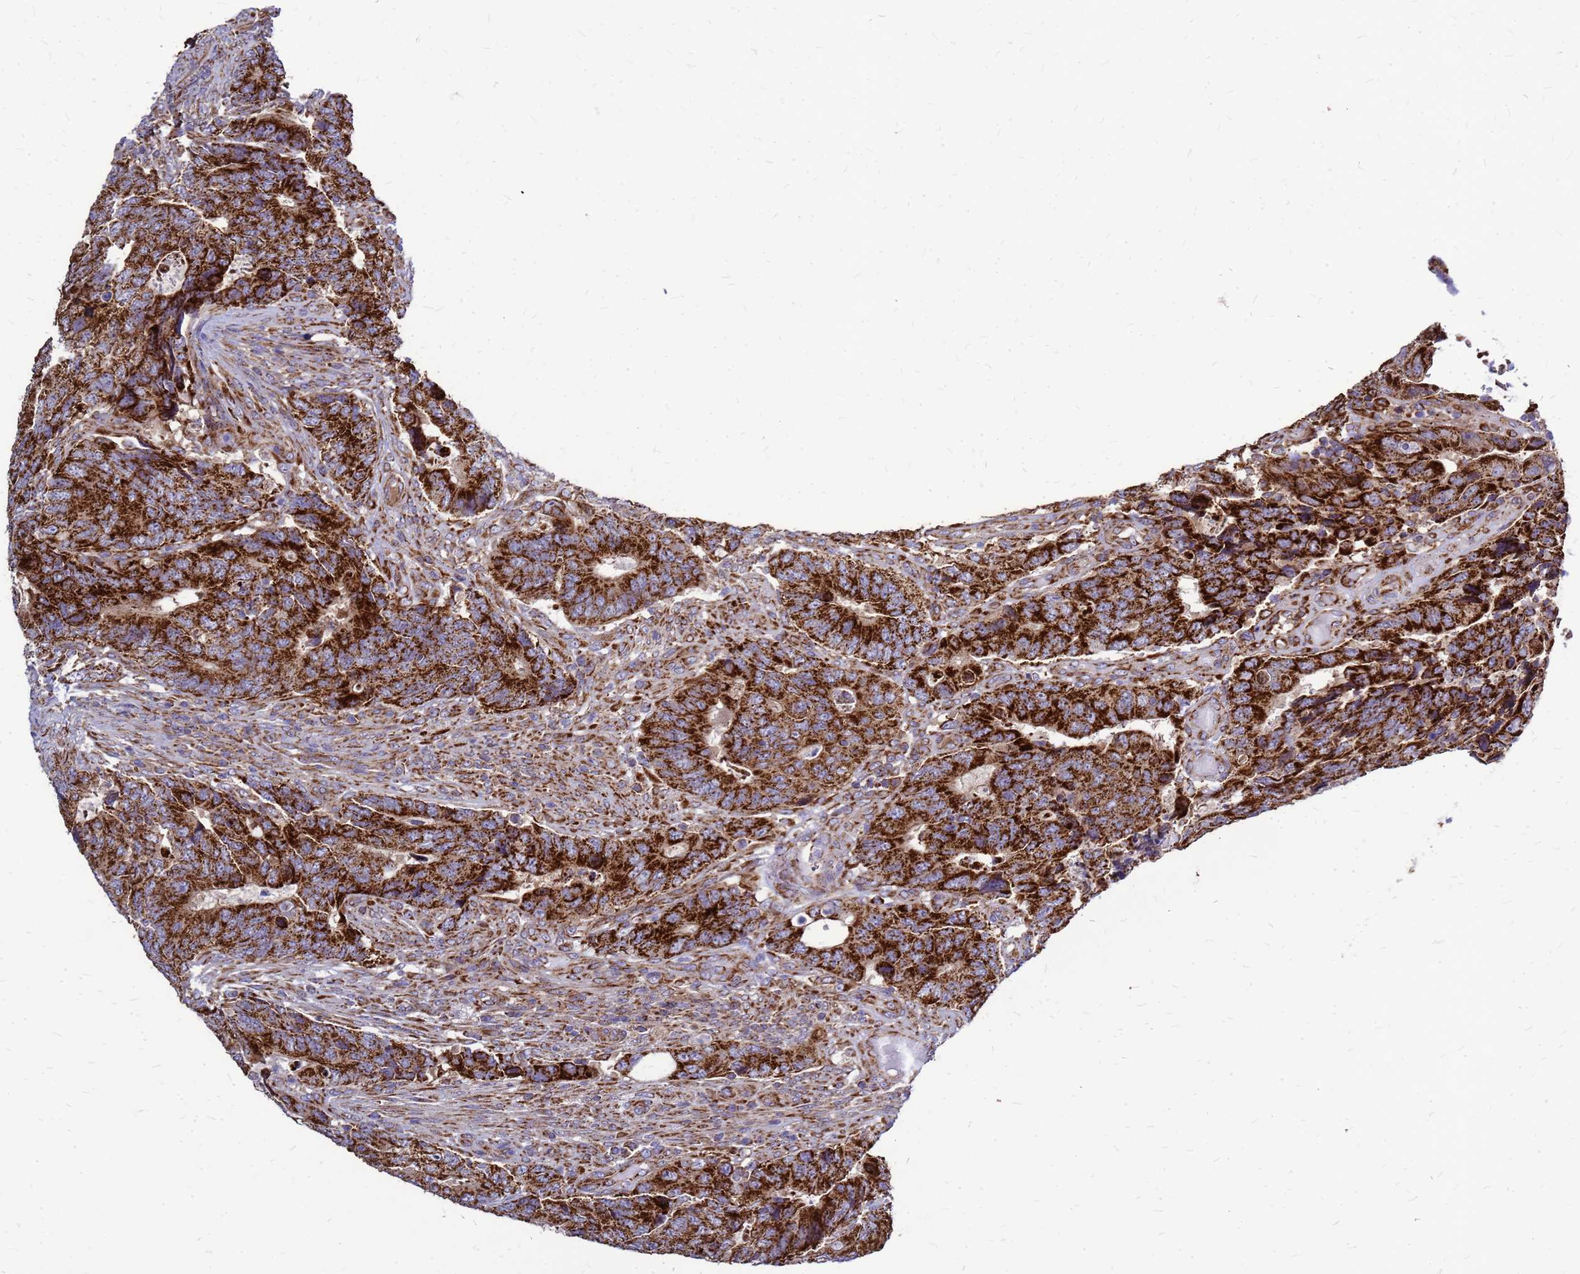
{"staining": {"intensity": "strong", "quantity": ">75%", "location": "cytoplasmic/membranous"}, "tissue": "colorectal cancer", "cell_type": "Tumor cells", "image_type": "cancer", "snomed": [{"axis": "morphology", "description": "Adenocarcinoma, NOS"}, {"axis": "topography", "description": "Colon"}], "caption": "DAB (3,3'-diaminobenzidine) immunohistochemical staining of colorectal adenocarcinoma displays strong cytoplasmic/membranous protein staining in about >75% of tumor cells.", "gene": "FSTL4", "patient": {"sex": "male", "age": 87}}